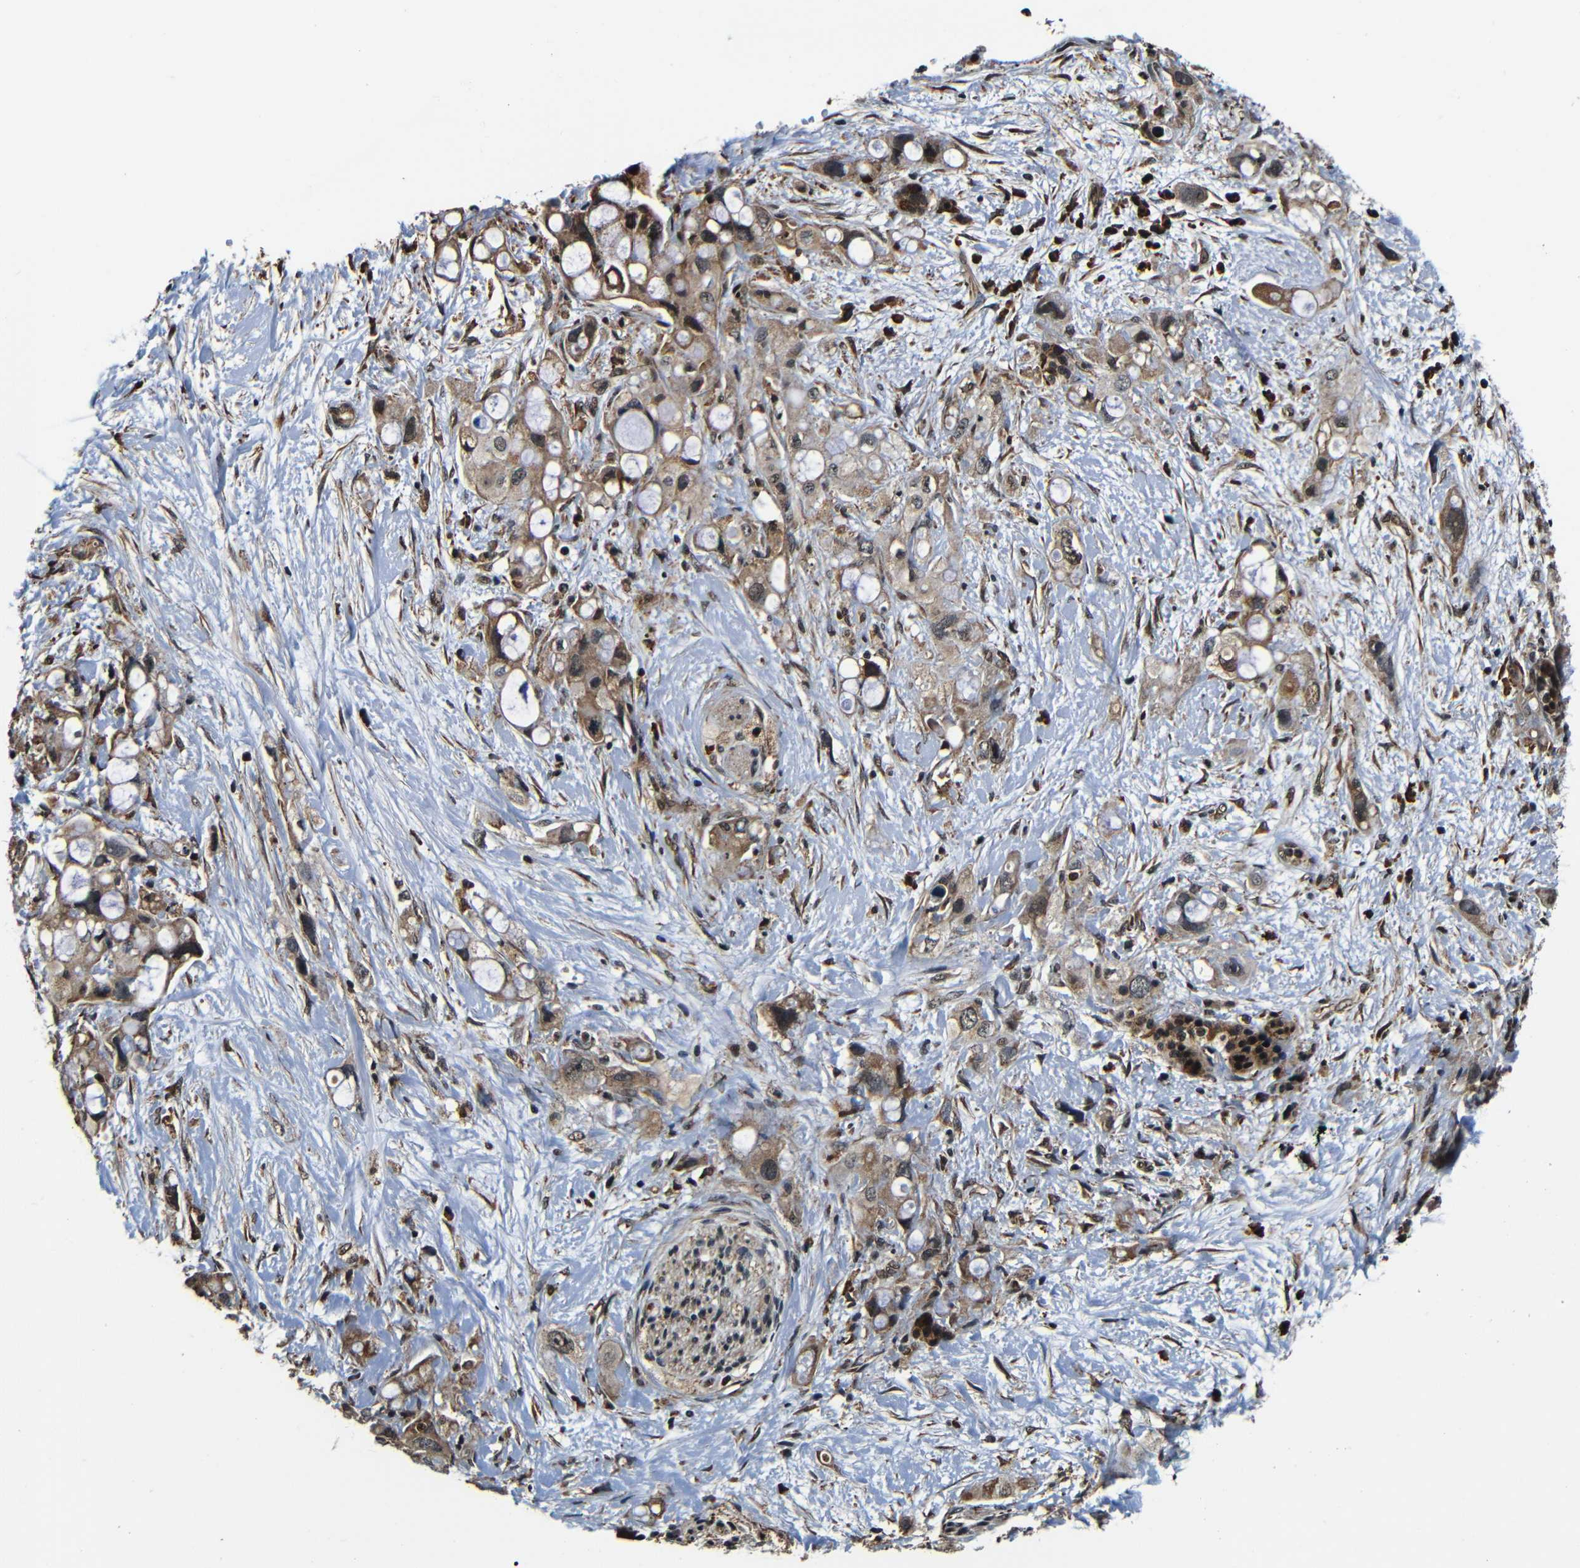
{"staining": {"intensity": "moderate", "quantity": ">75%", "location": "cytoplasmic/membranous"}, "tissue": "pancreatic cancer", "cell_type": "Tumor cells", "image_type": "cancer", "snomed": [{"axis": "morphology", "description": "Adenocarcinoma, NOS"}, {"axis": "topography", "description": "Pancreas"}], "caption": "Immunohistochemical staining of human pancreatic cancer (adenocarcinoma) displays medium levels of moderate cytoplasmic/membranous protein positivity in about >75% of tumor cells. (DAB (3,3'-diaminobenzidine) IHC, brown staining for protein, blue staining for nuclei).", "gene": "NCBP3", "patient": {"sex": "female", "age": 56}}